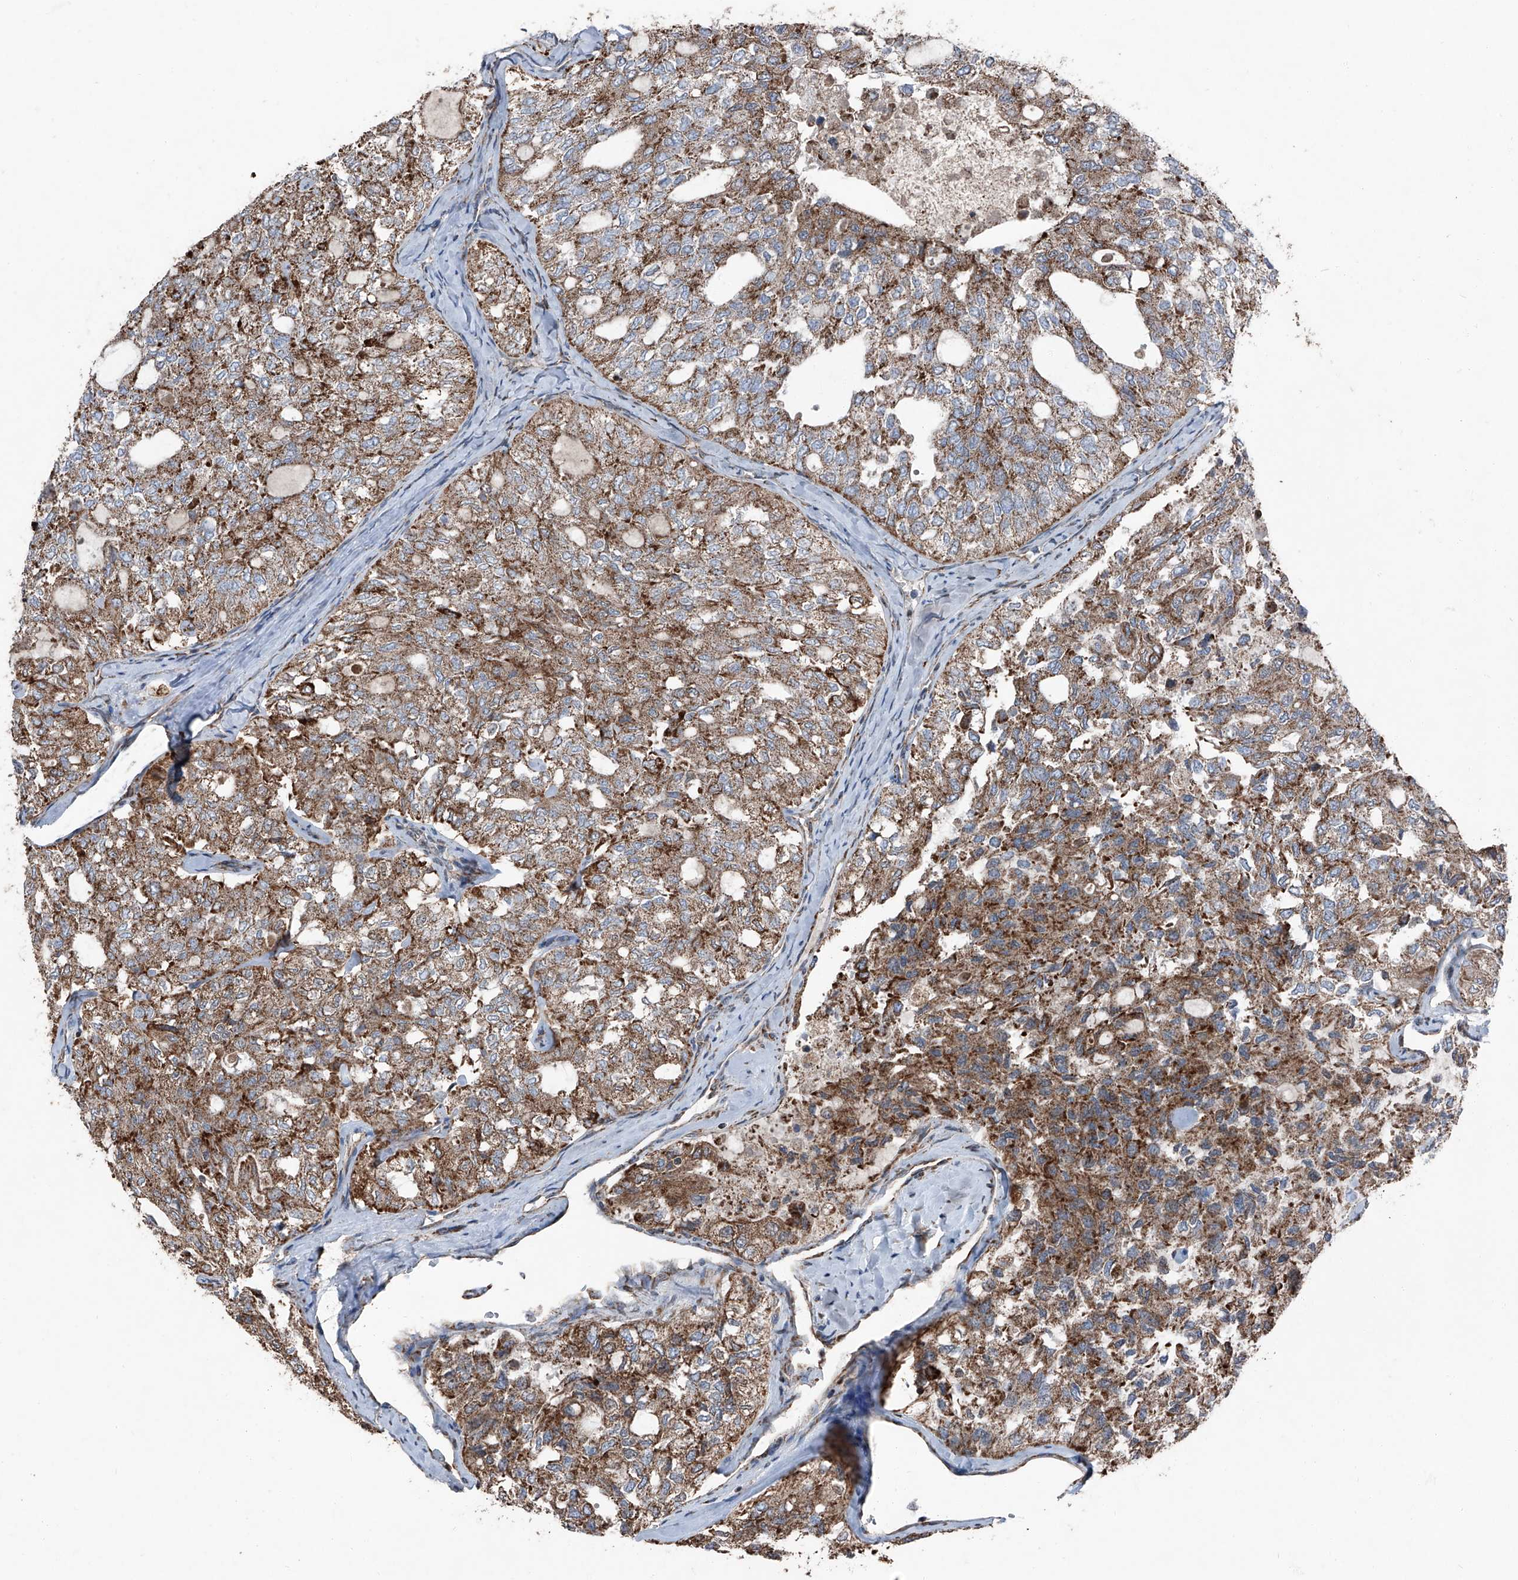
{"staining": {"intensity": "strong", "quantity": ">75%", "location": "cytoplasmic/membranous"}, "tissue": "thyroid cancer", "cell_type": "Tumor cells", "image_type": "cancer", "snomed": [{"axis": "morphology", "description": "Follicular adenoma carcinoma, NOS"}, {"axis": "topography", "description": "Thyroid gland"}], "caption": "Protein expression analysis of thyroid follicular adenoma carcinoma displays strong cytoplasmic/membranous expression in approximately >75% of tumor cells.", "gene": "LIMK1", "patient": {"sex": "male", "age": 75}}